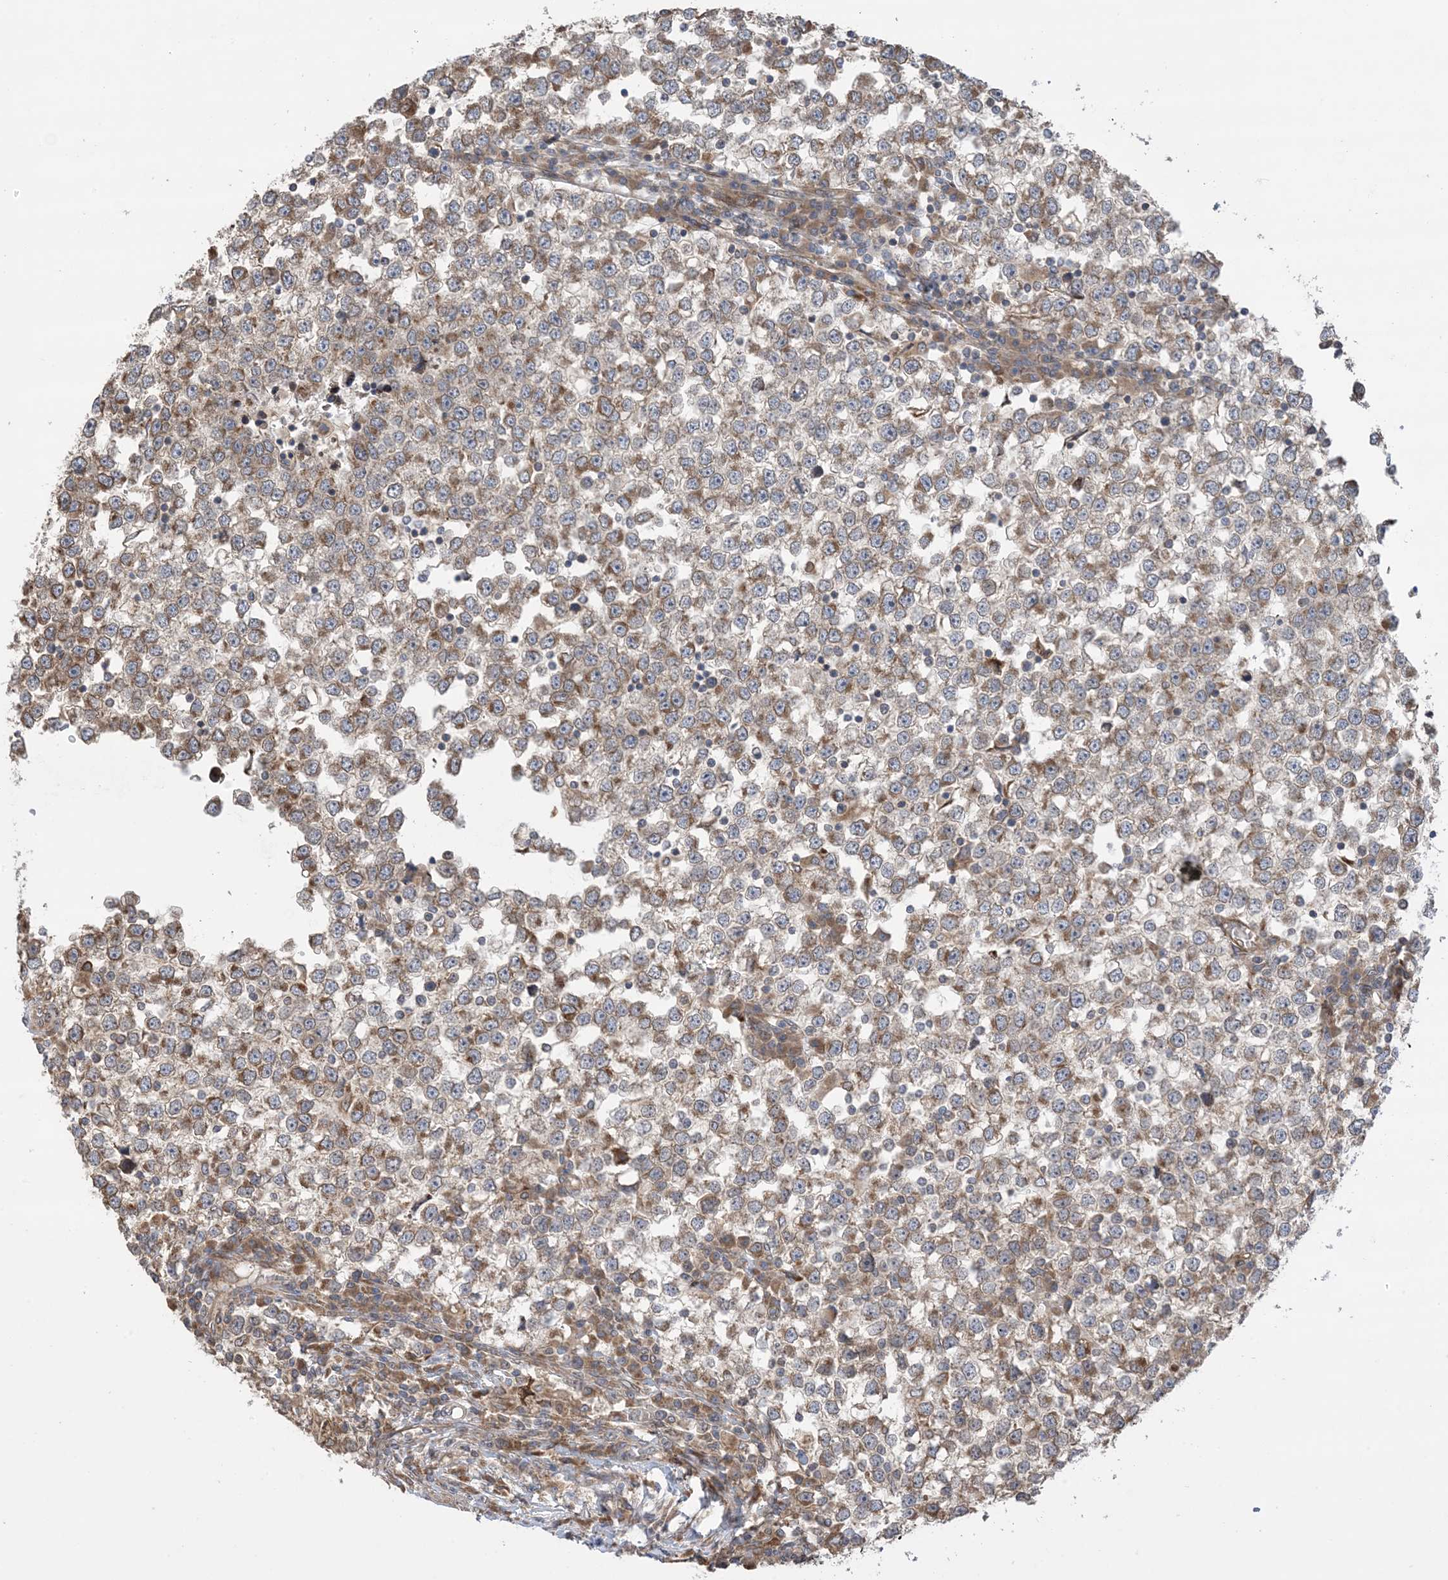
{"staining": {"intensity": "moderate", "quantity": "25%-75%", "location": "cytoplasmic/membranous"}, "tissue": "testis cancer", "cell_type": "Tumor cells", "image_type": "cancer", "snomed": [{"axis": "morphology", "description": "Seminoma, NOS"}, {"axis": "topography", "description": "Testis"}], "caption": "There is medium levels of moderate cytoplasmic/membranous positivity in tumor cells of seminoma (testis), as demonstrated by immunohistochemical staining (brown color).", "gene": "CLEC16A", "patient": {"sex": "male", "age": 65}}